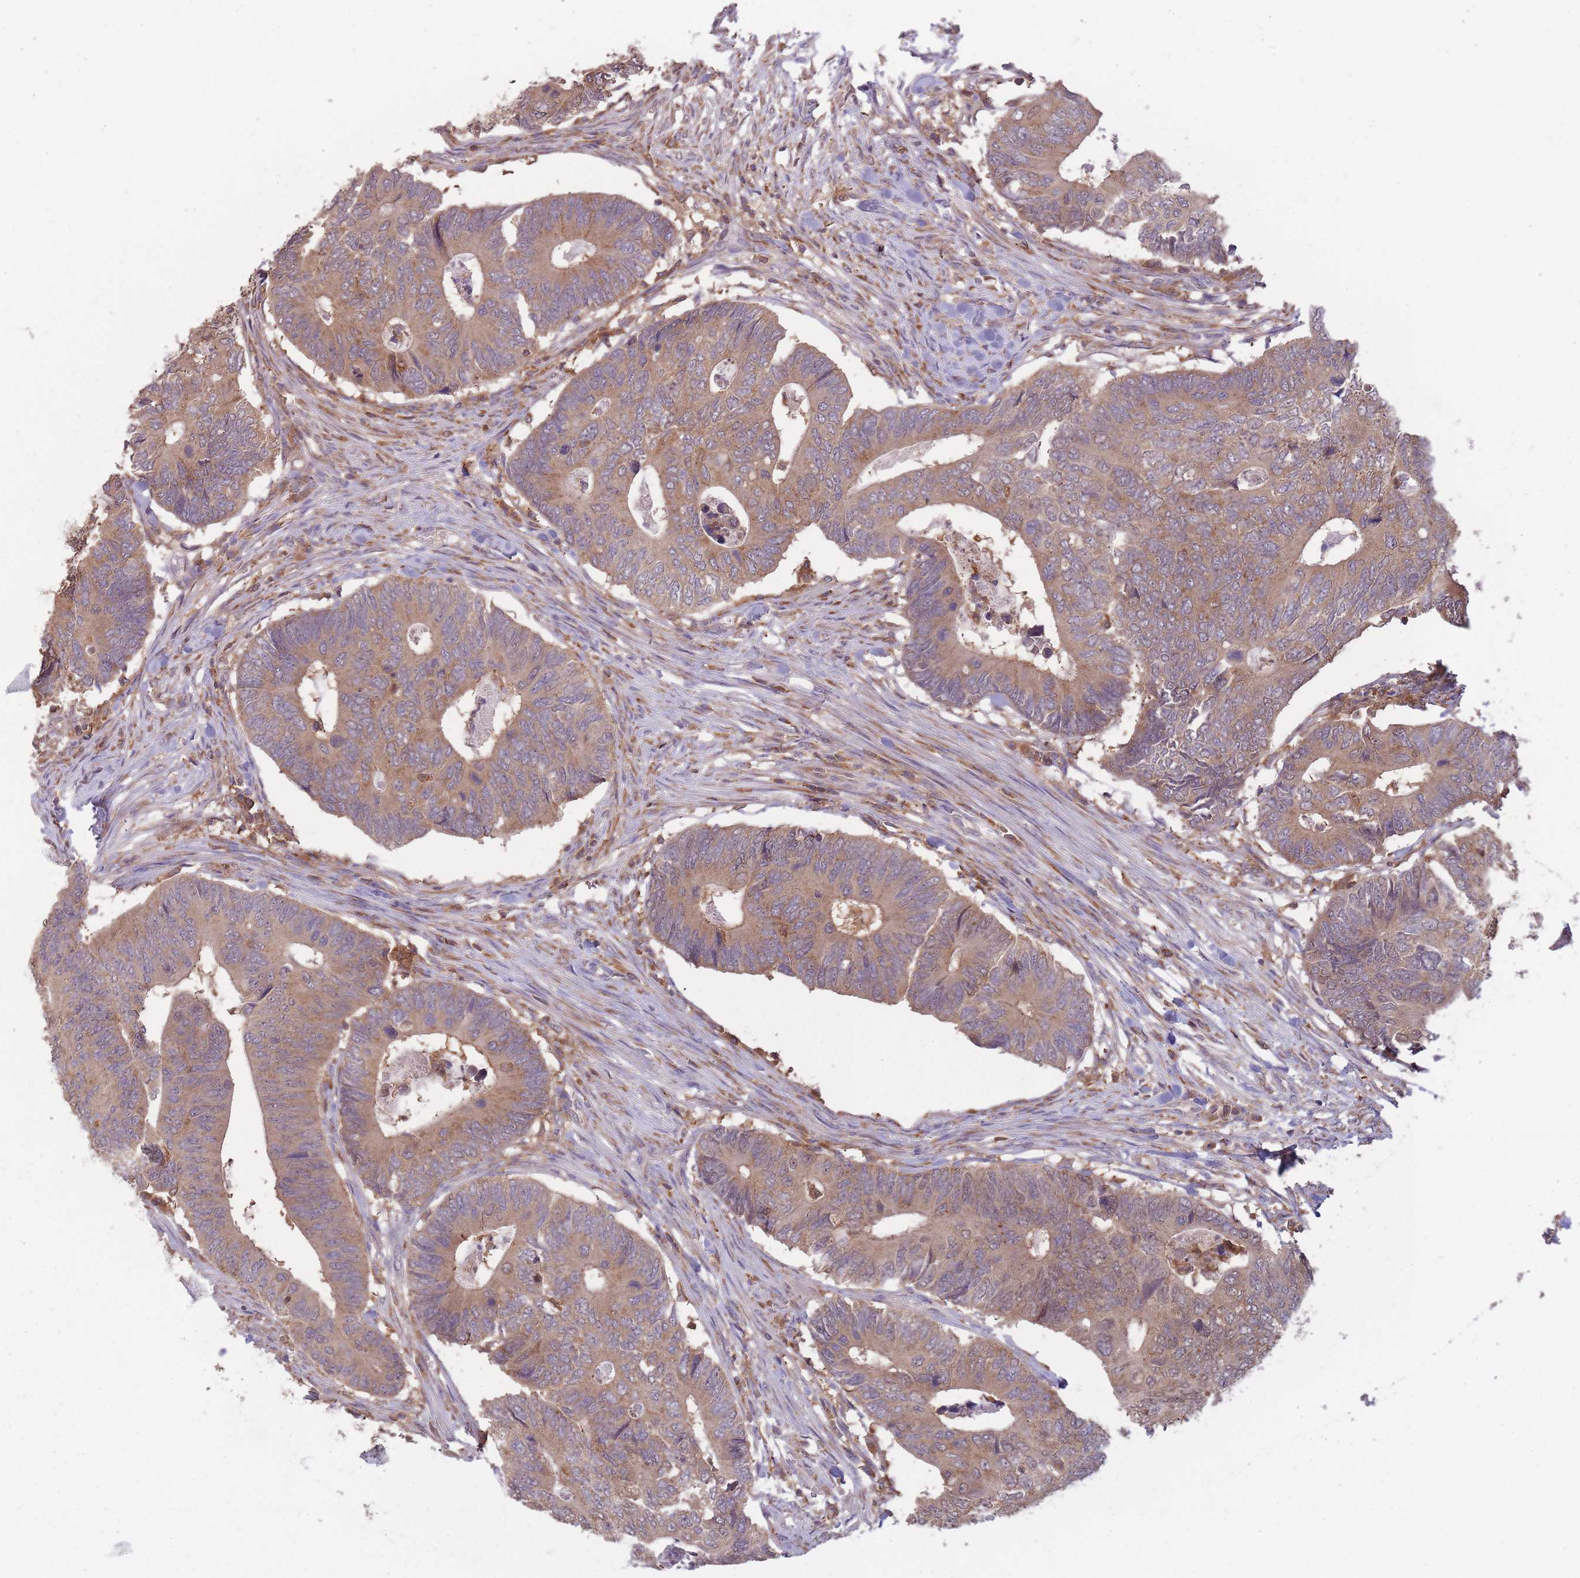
{"staining": {"intensity": "weak", "quantity": ">75%", "location": "cytoplasmic/membranous"}, "tissue": "colorectal cancer", "cell_type": "Tumor cells", "image_type": "cancer", "snomed": [{"axis": "morphology", "description": "Adenocarcinoma, NOS"}, {"axis": "topography", "description": "Colon"}], "caption": "Immunohistochemistry staining of colorectal cancer (adenocarcinoma), which shows low levels of weak cytoplasmic/membranous expression in about >75% of tumor cells indicating weak cytoplasmic/membranous protein positivity. The staining was performed using DAB (brown) for protein detection and nuclei were counterstained in hematoxylin (blue).", "gene": "GMIP", "patient": {"sex": "male", "age": 87}}